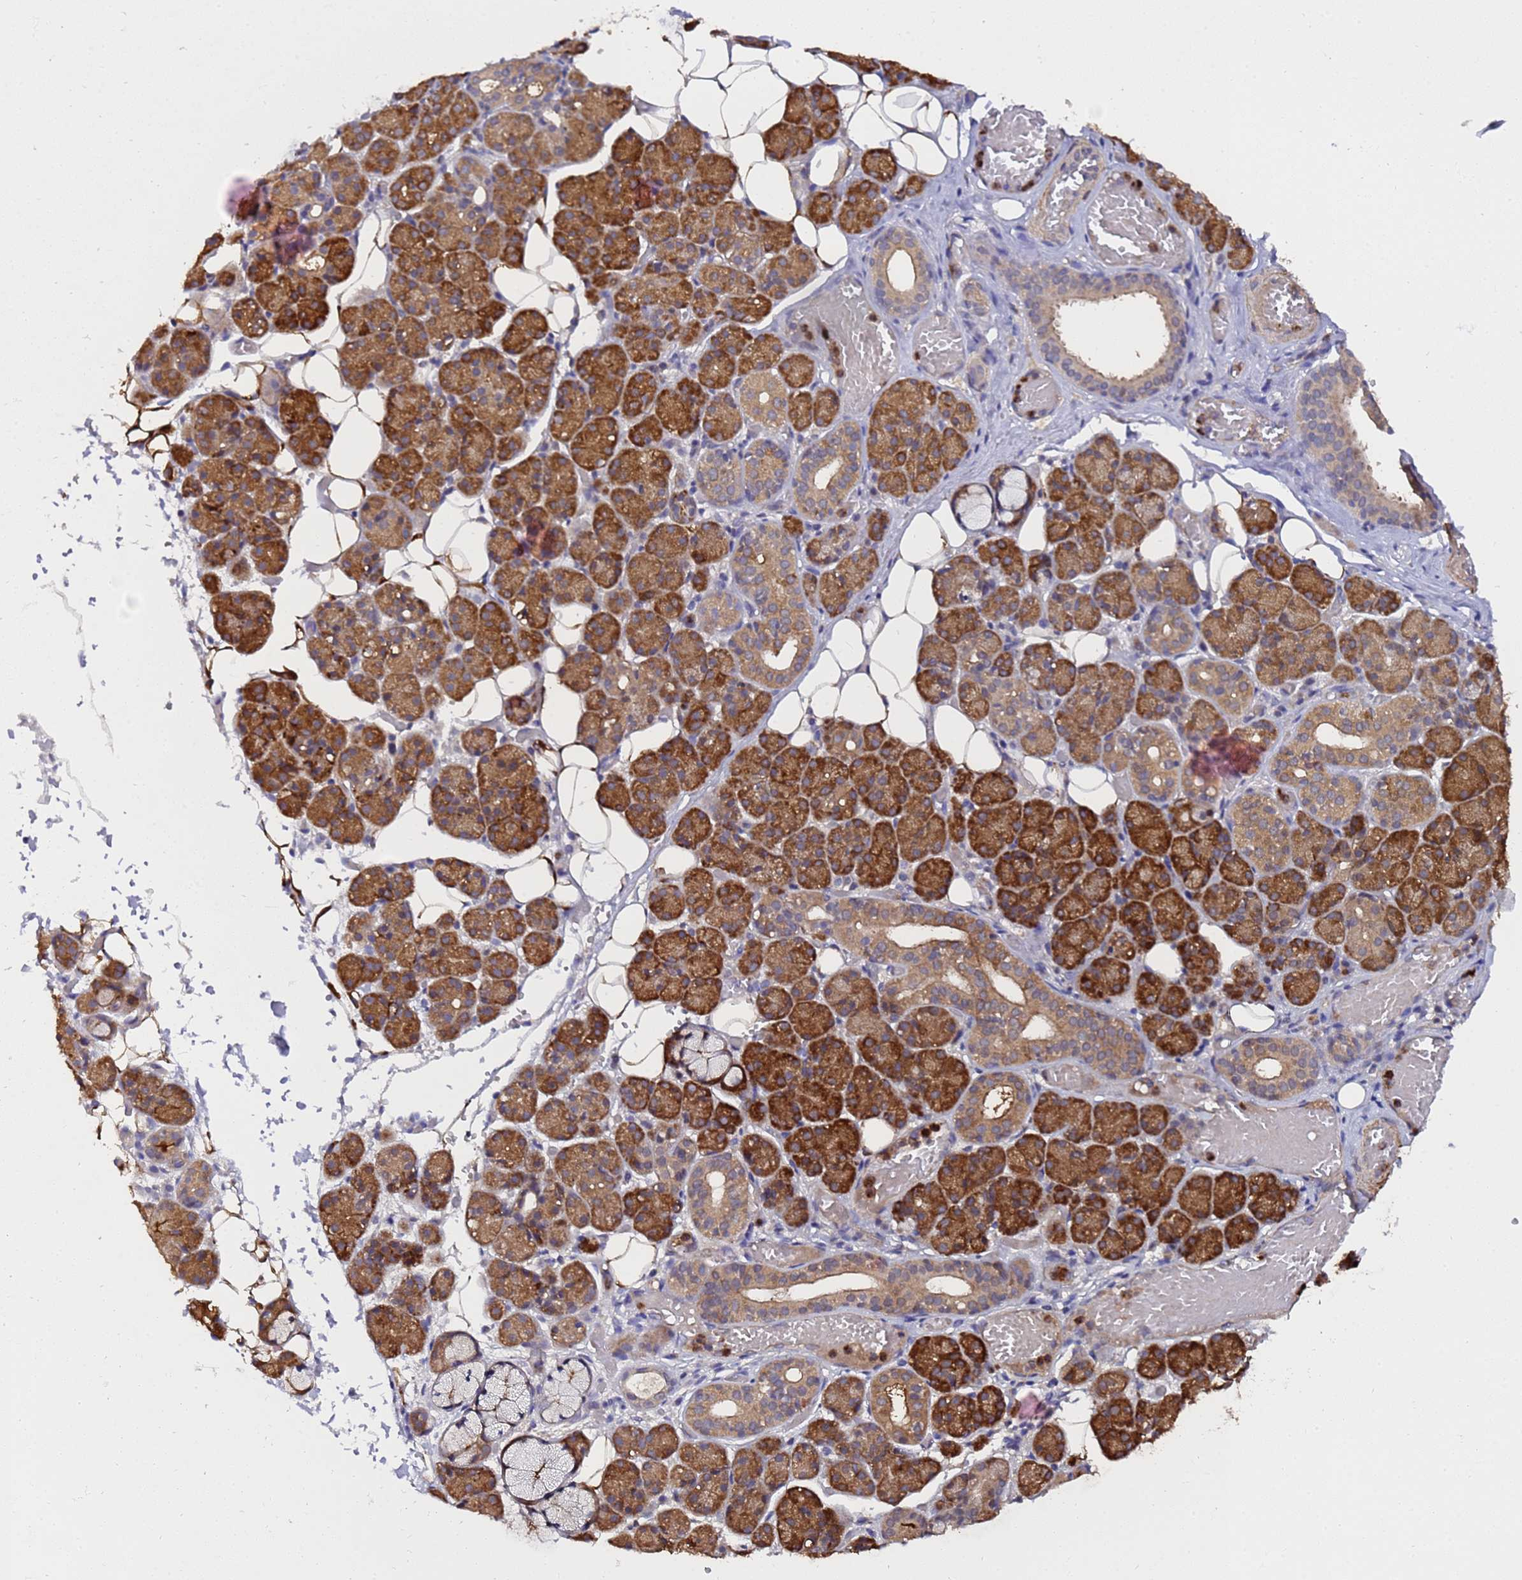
{"staining": {"intensity": "strong", "quantity": ">75%", "location": "cytoplasmic/membranous"}, "tissue": "salivary gland", "cell_type": "Glandular cells", "image_type": "normal", "snomed": [{"axis": "morphology", "description": "Normal tissue, NOS"}, {"axis": "topography", "description": "Salivary gland"}], "caption": "Strong cytoplasmic/membranous protein expression is identified in approximately >75% of glandular cells in salivary gland.", "gene": "GSTCD", "patient": {"sex": "male", "age": 63}}